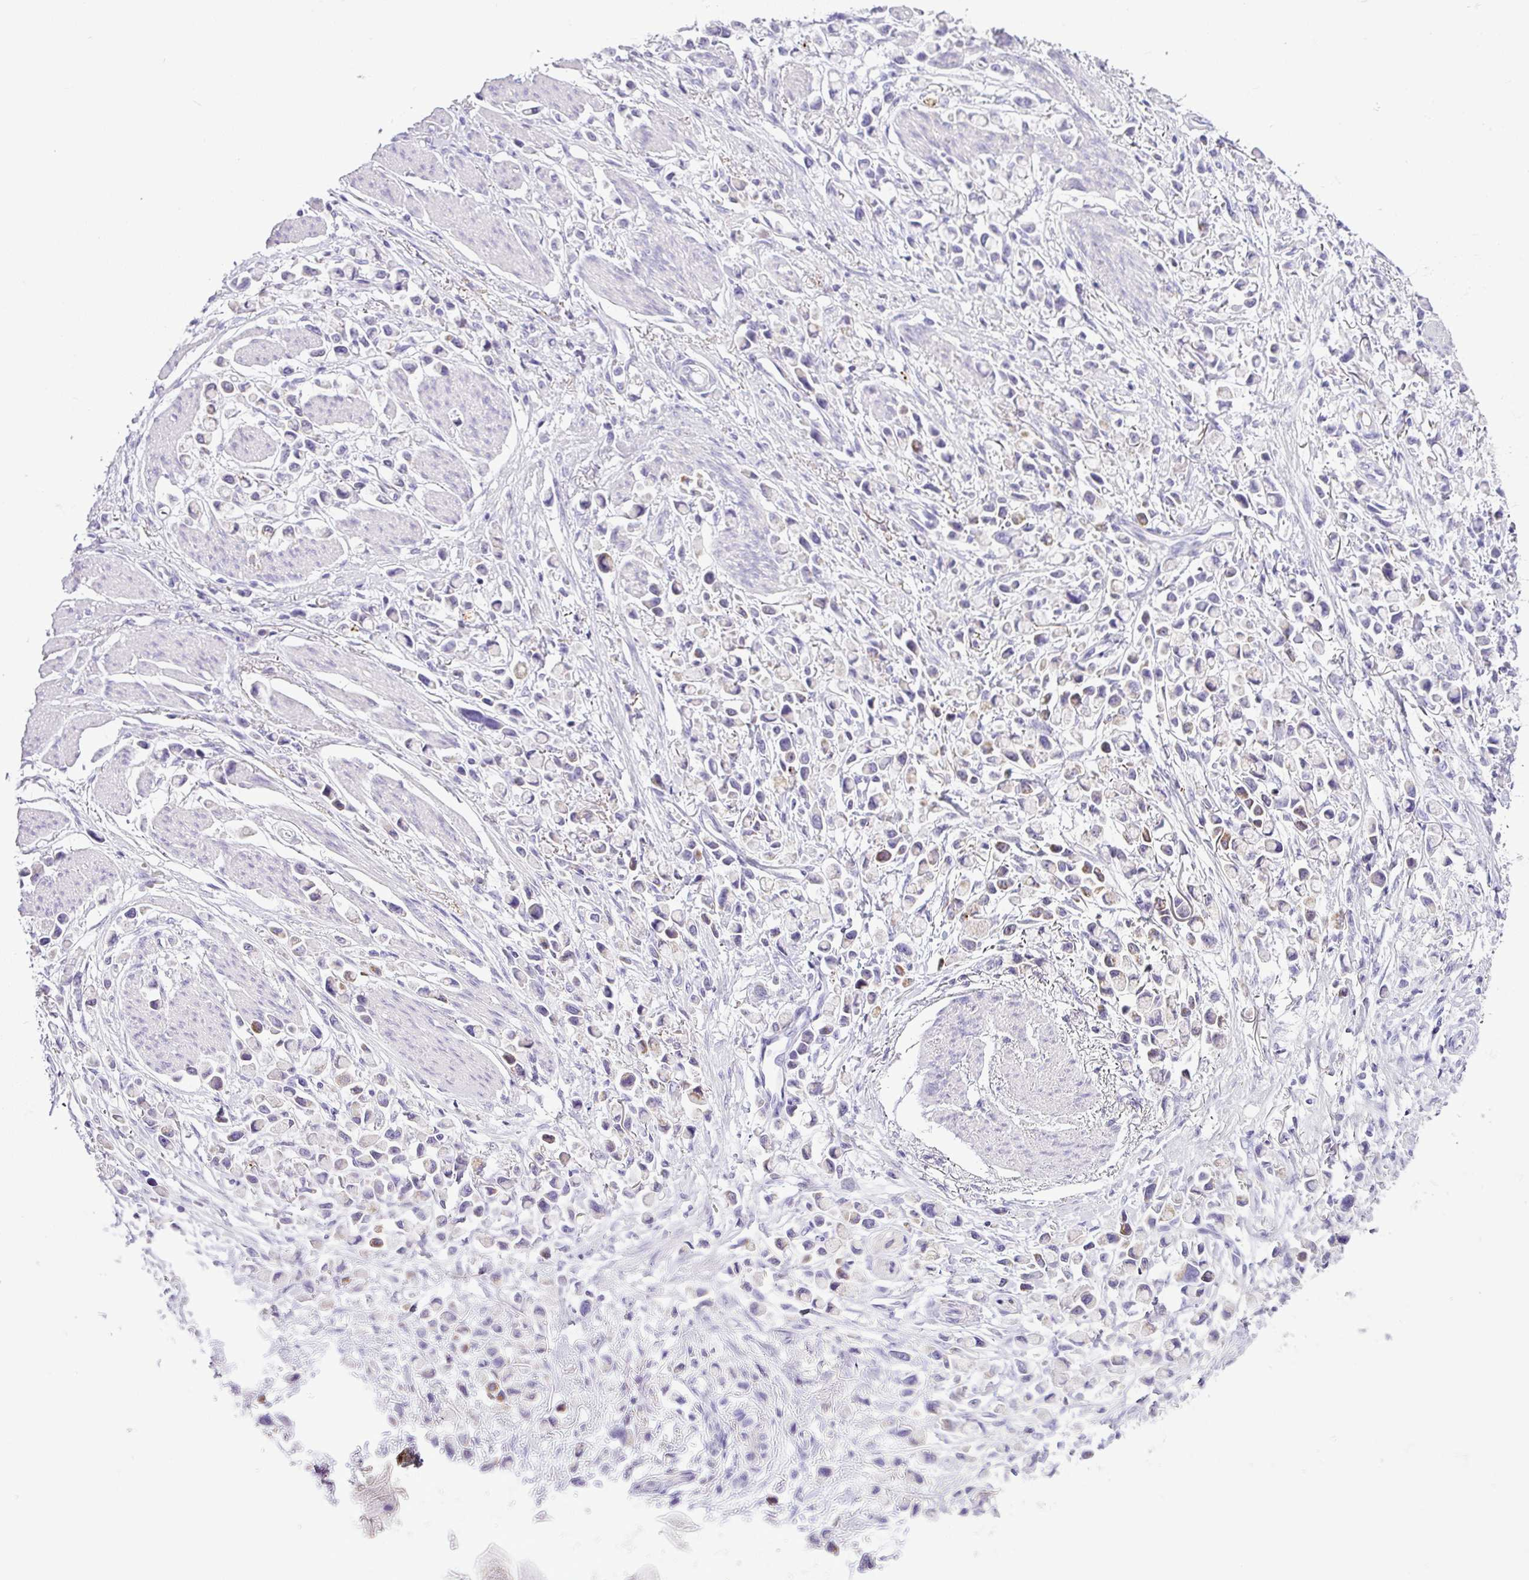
{"staining": {"intensity": "negative", "quantity": "none", "location": "none"}, "tissue": "stomach cancer", "cell_type": "Tumor cells", "image_type": "cancer", "snomed": [{"axis": "morphology", "description": "Adenocarcinoma, NOS"}, {"axis": "topography", "description": "Stomach"}], "caption": "Micrograph shows no protein staining in tumor cells of stomach cancer (adenocarcinoma) tissue.", "gene": "HMCN2", "patient": {"sex": "female", "age": 81}}